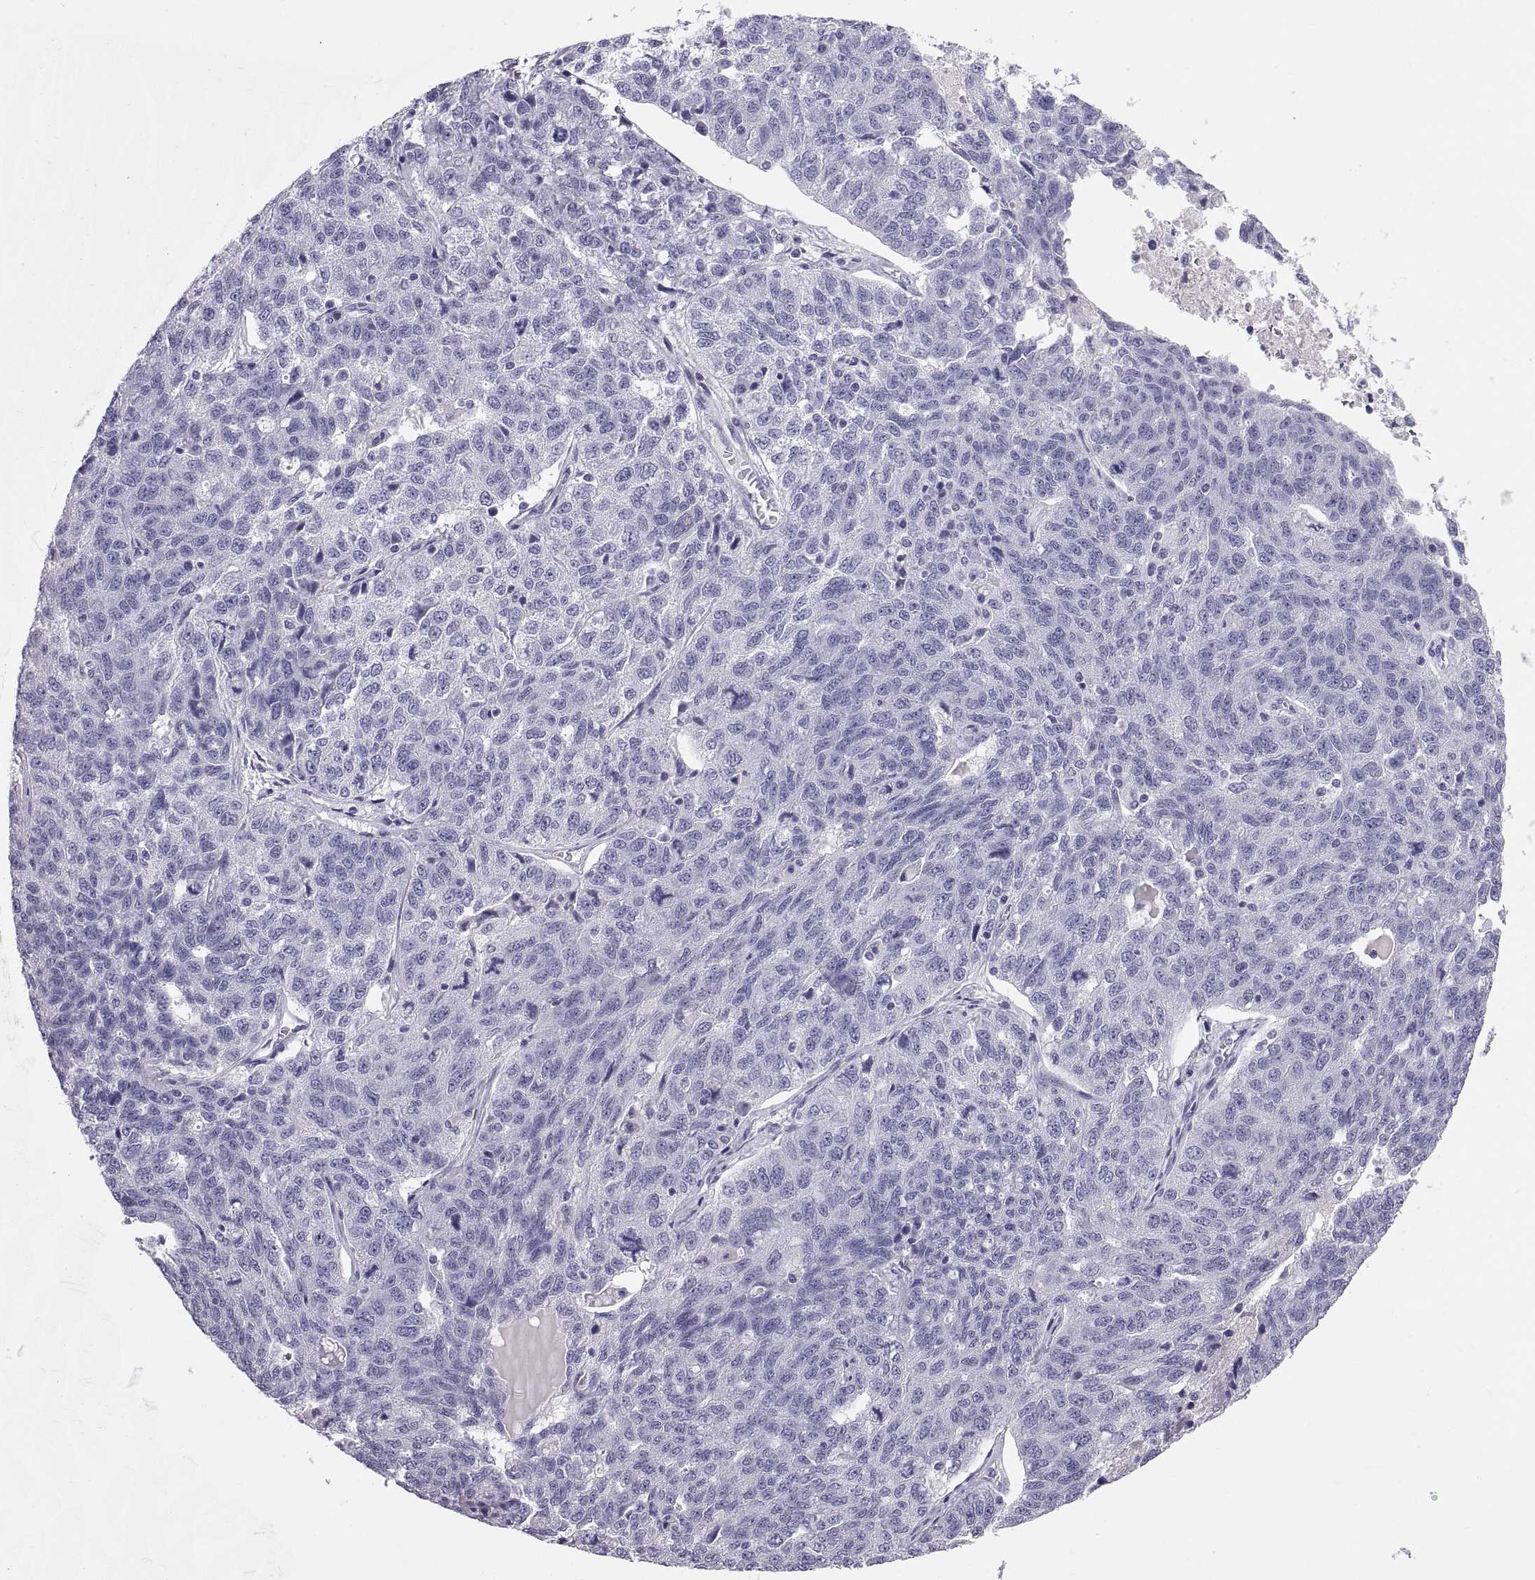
{"staining": {"intensity": "negative", "quantity": "none", "location": "none"}, "tissue": "ovarian cancer", "cell_type": "Tumor cells", "image_type": "cancer", "snomed": [{"axis": "morphology", "description": "Cystadenocarcinoma, serous, NOS"}, {"axis": "topography", "description": "Ovary"}], "caption": "Ovarian cancer (serous cystadenocarcinoma) was stained to show a protein in brown. There is no significant expression in tumor cells.", "gene": "TEX13A", "patient": {"sex": "female", "age": 71}}